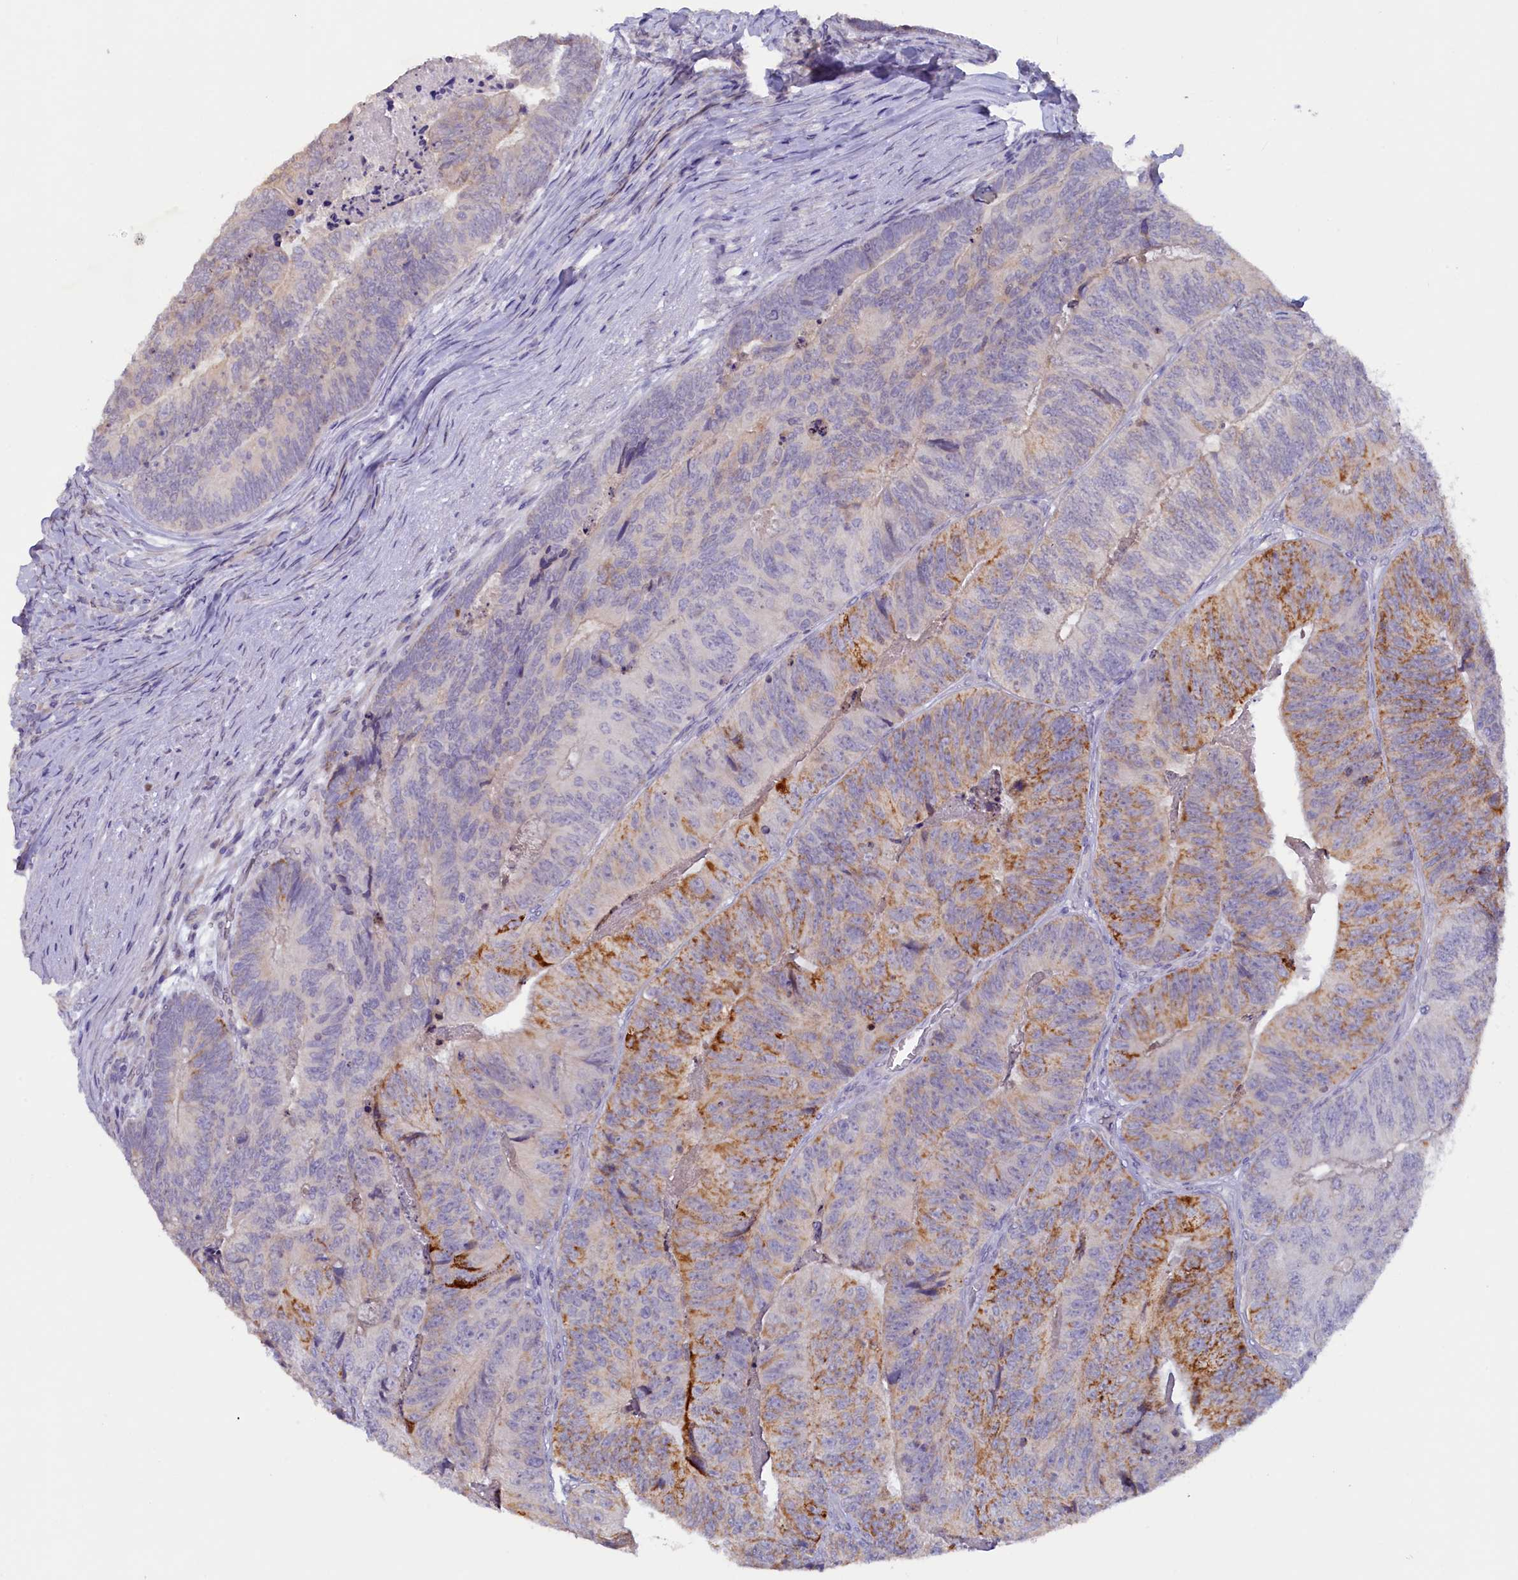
{"staining": {"intensity": "moderate", "quantity": "25%-75%", "location": "cytoplasmic/membranous"}, "tissue": "colorectal cancer", "cell_type": "Tumor cells", "image_type": "cancer", "snomed": [{"axis": "morphology", "description": "Adenocarcinoma, NOS"}, {"axis": "topography", "description": "Colon"}], "caption": "The immunohistochemical stain shows moderate cytoplasmic/membranous positivity in tumor cells of colorectal cancer tissue. (Stains: DAB in brown, nuclei in blue, Microscopy: brightfield microscopy at high magnification).", "gene": "ZSWIM4", "patient": {"sex": "female", "age": 67}}